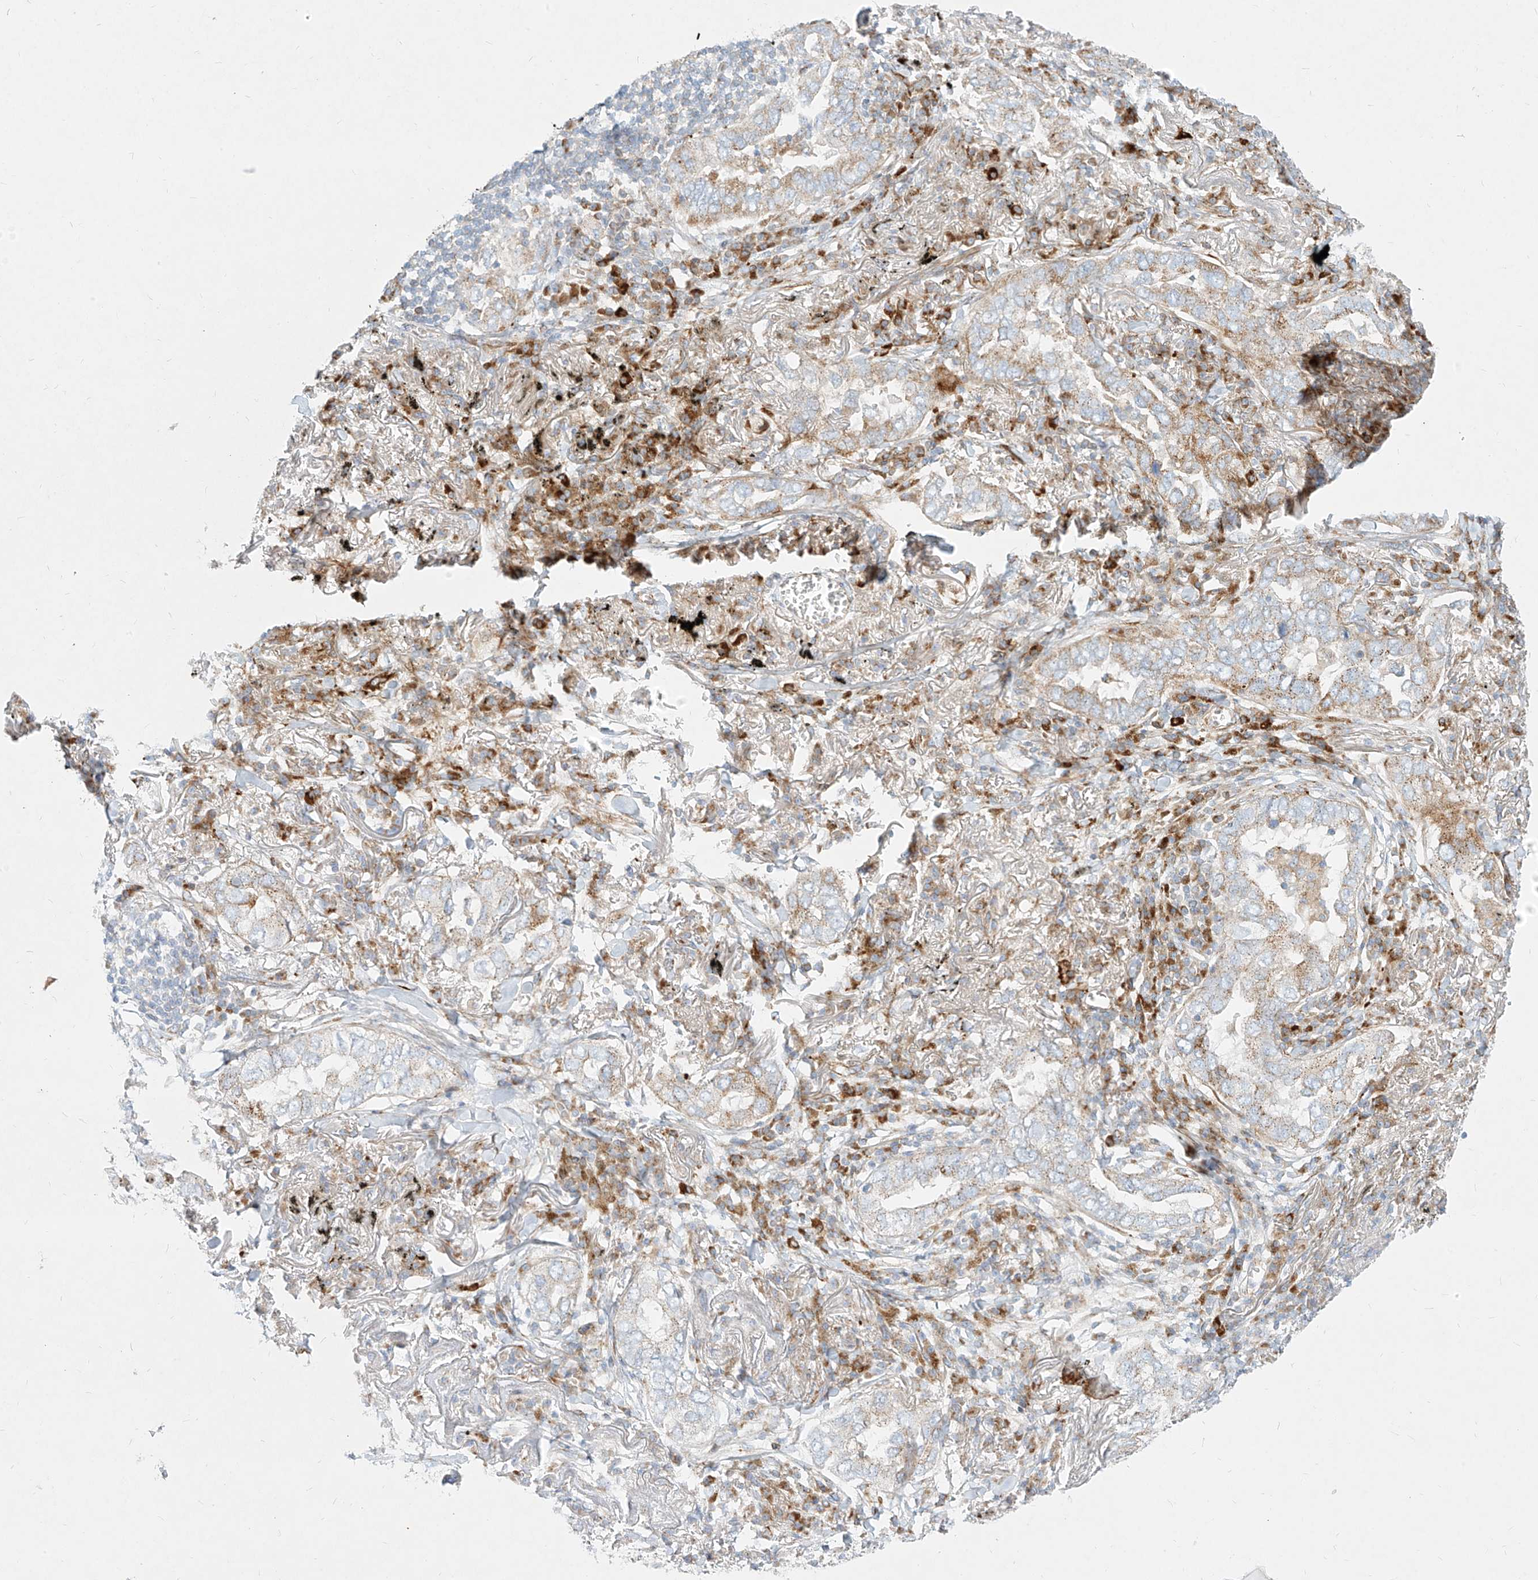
{"staining": {"intensity": "weak", "quantity": ">75%", "location": "cytoplasmic/membranous"}, "tissue": "lung cancer", "cell_type": "Tumor cells", "image_type": "cancer", "snomed": [{"axis": "morphology", "description": "Adenocarcinoma, NOS"}, {"axis": "topography", "description": "Lung"}], "caption": "Adenocarcinoma (lung) tissue shows weak cytoplasmic/membranous expression in approximately >75% of tumor cells, visualized by immunohistochemistry. The staining is performed using DAB brown chromogen to label protein expression. The nuclei are counter-stained blue using hematoxylin.", "gene": "MTX2", "patient": {"sex": "male", "age": 65}}